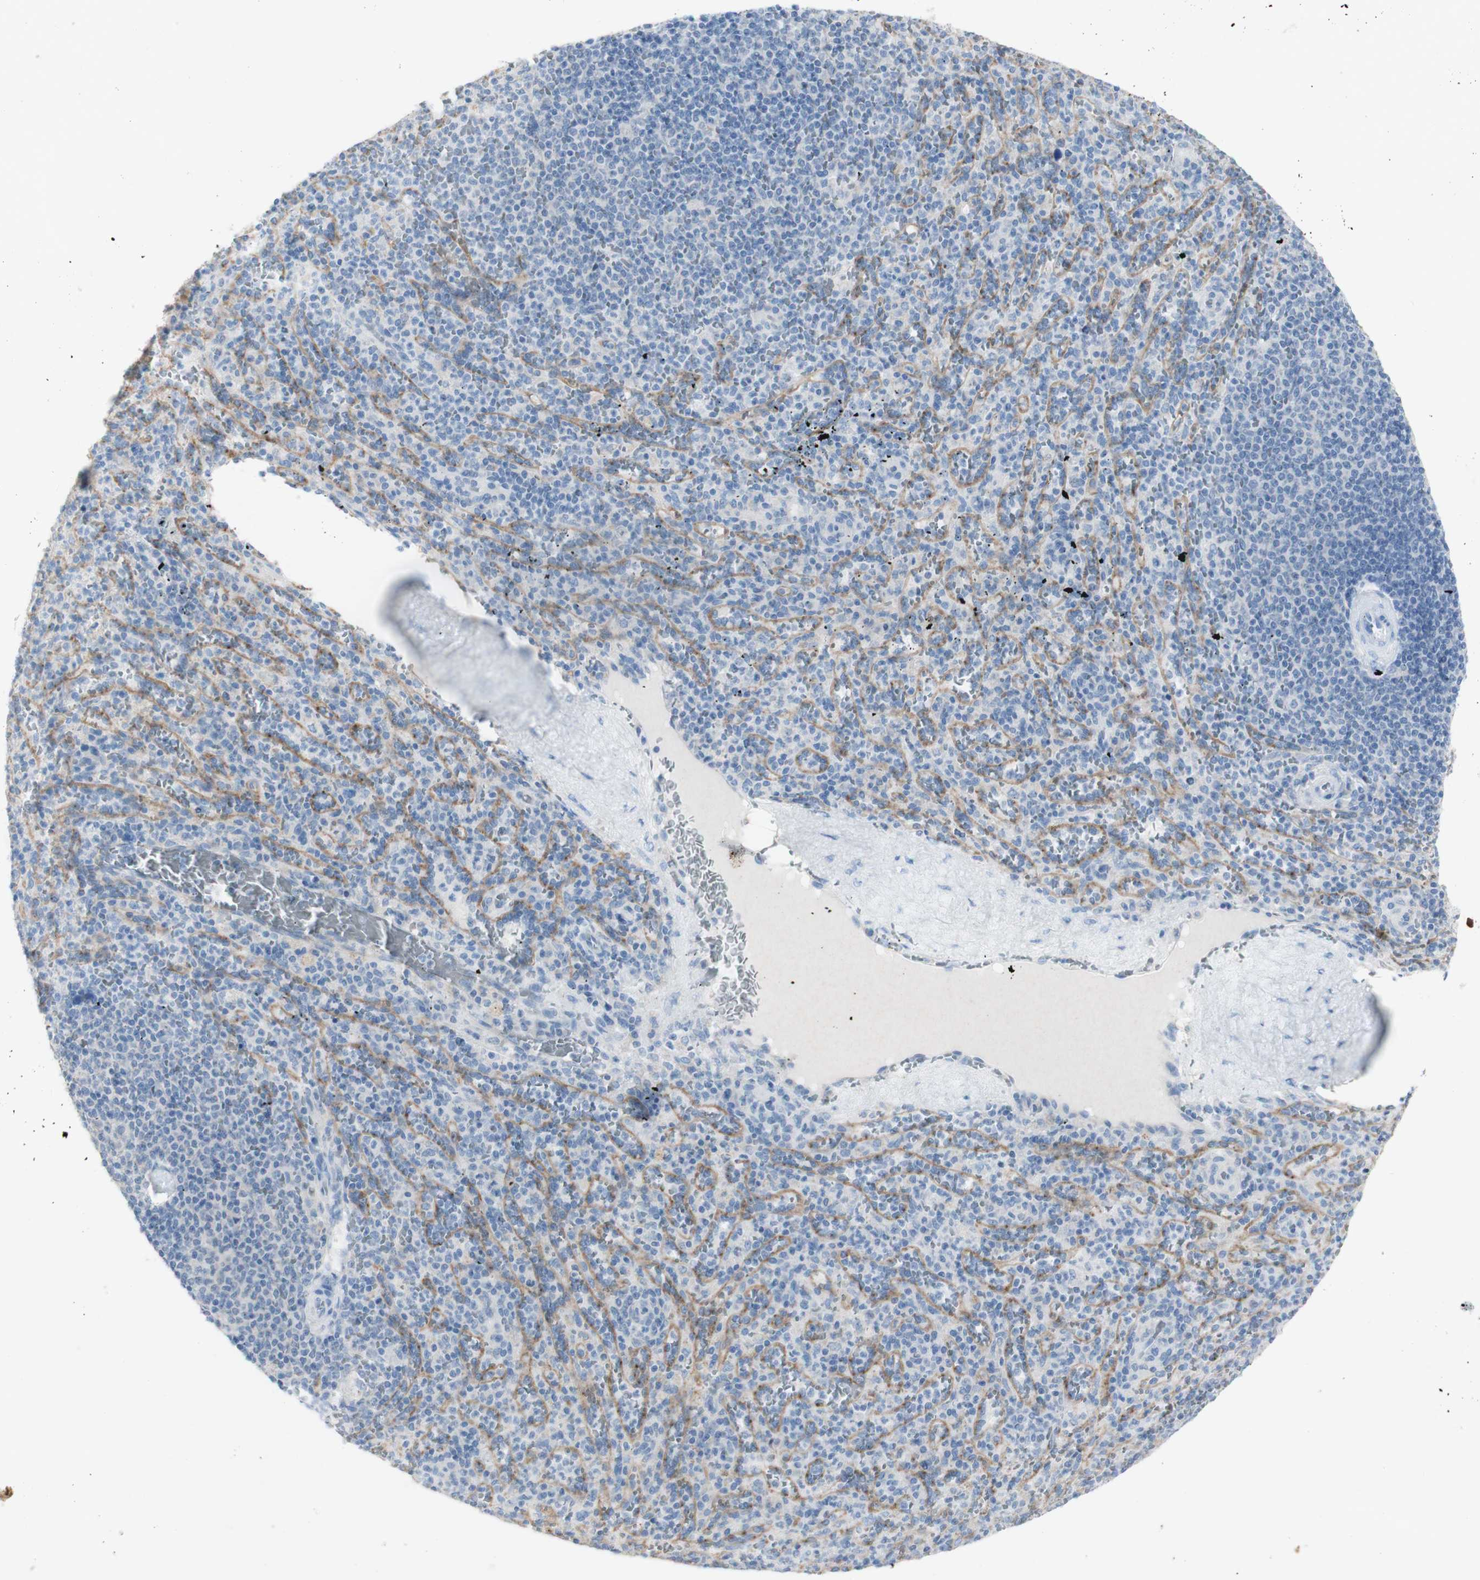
{"staining": {"intensity": "negative", "quantity": "none", "location": "none"}, "tissue": "spleen", "cell_type": "Cells in red pulp", "image_type": "normal", "snomed": [{"axis": "morphology", "description": "Normal tissue, NOS"}, {"axis": "topography", "description": "Spleen"}], "caption": "Protein analysis of normal spleen demonstrates no significant staining in cells in red pulp. (DAB immunohistochemistry, high magnification).", "gene": "ART3", "patient": {"sex": "male", "age": 36}}